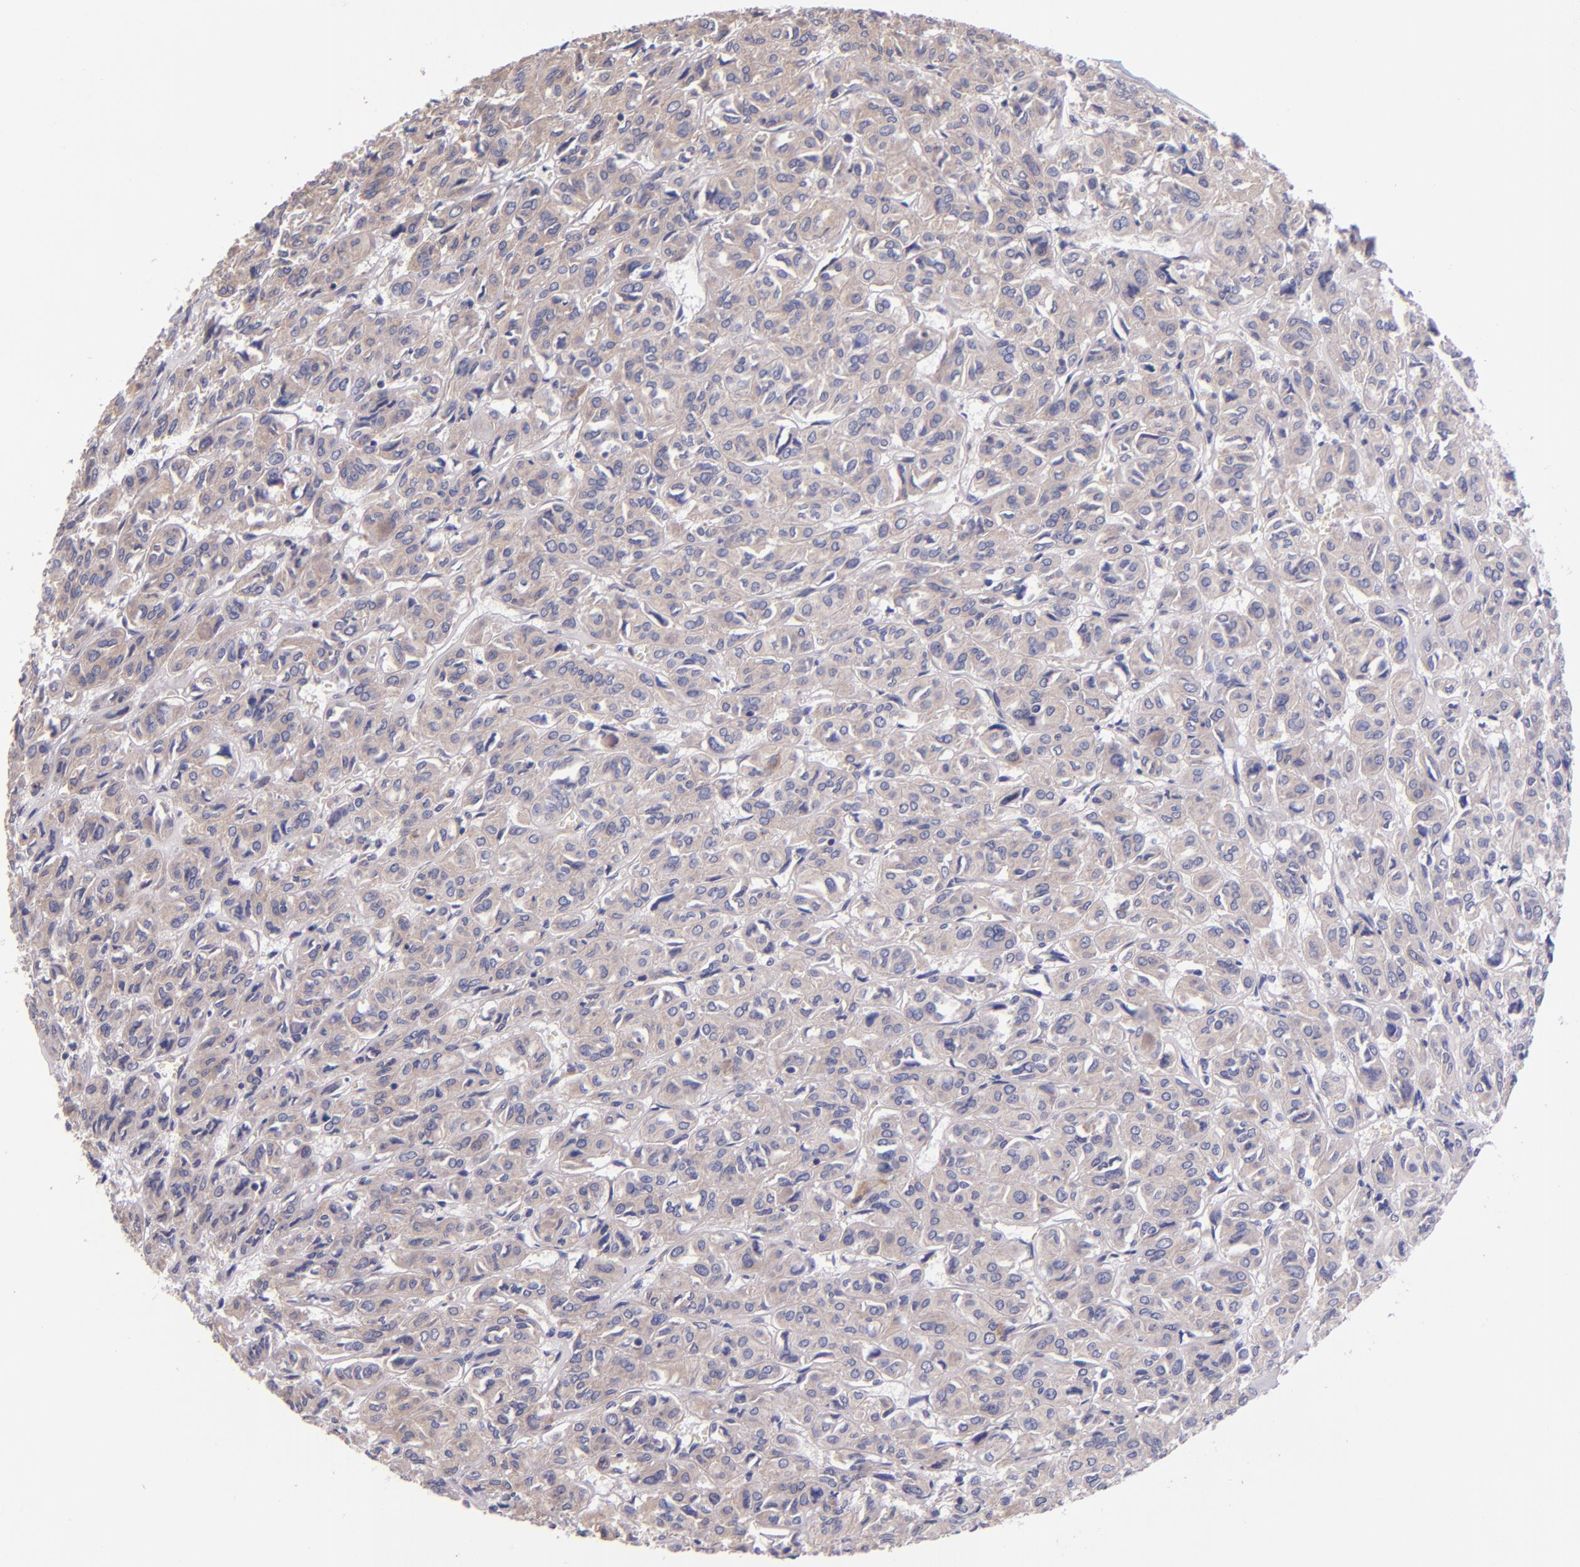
{"staining": {"intensity": "weak", "quantity": ">75%", "location": "cytoplasmic/membranous"}, "tissue": "thyroid cancer", "cell_type": "Tumor cells", "image_type": "cancer", "snomed": [{"axis": "morphology", "description": "Follicular adenoma carcinoma, NOS"}, {"axis": "topography", "description": "Thyroid gland"}], "caption": "Immunohistochemistry (IHC) (DAB) staining of thyroid cancer (follicular adenoma carcinoma) shows weak cytoplasmic/membranous protein positivity in about >75% of tumor cells.", "gene": "SHC1", "patient": {"sex": "female", "age": 71}}